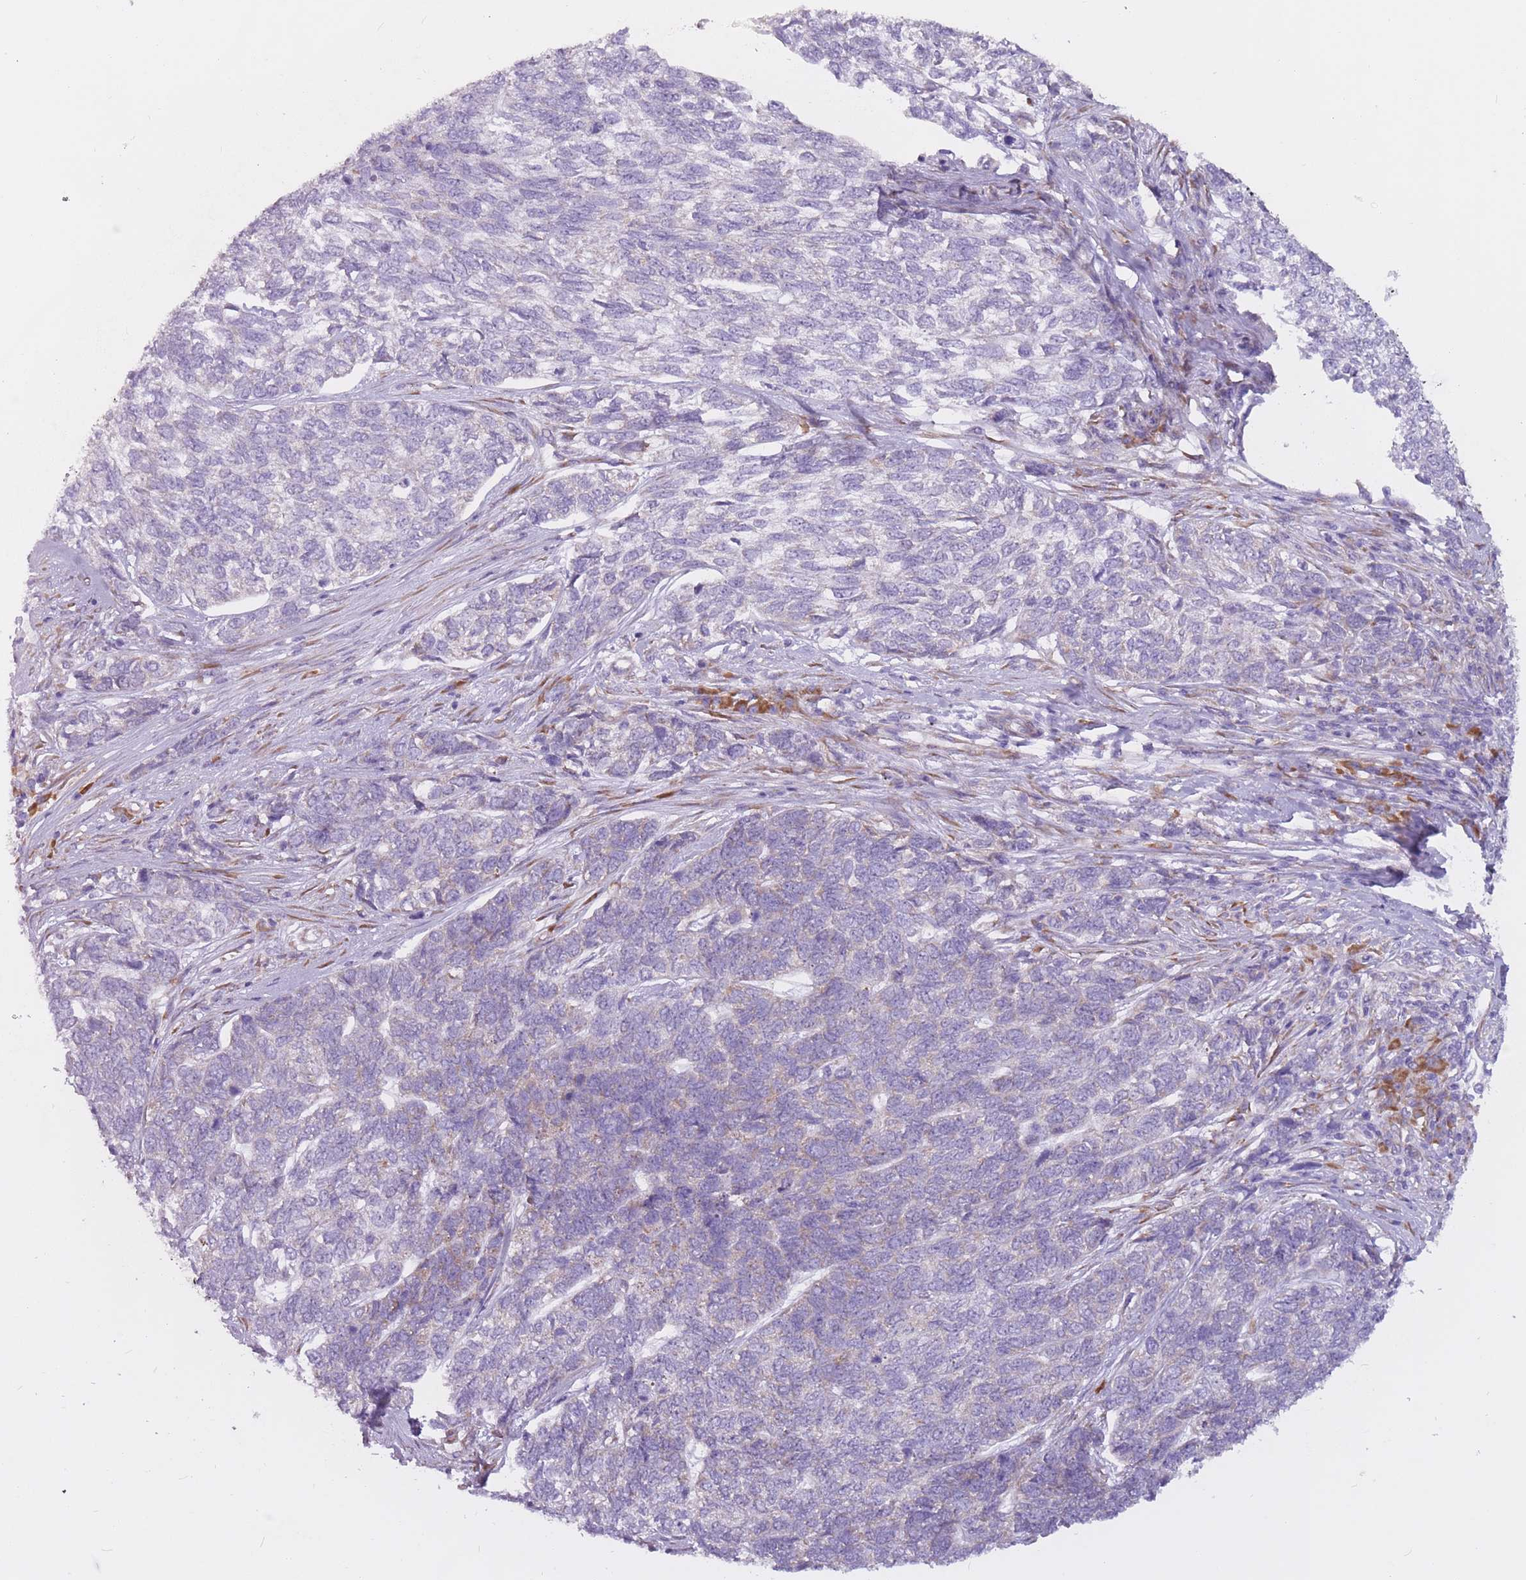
{"staining": {"intensity": "negative", "quantity": "none", "location": "none"}, "tissue": "skin cancer", "cell_type": "Tumor cells", "image_type": "cancer", "snomed": [{"axis": "morphology", "description": "Basal cell carcinoma"}, {"axis": "topography", "description": "Skin"}], "caption": "A histopathology image of basal cell carcinoma (skin) stained for a protein exhibits no brown staining in tumor cells.", "gene": "RPL18", "patient": {"sex": "female", "age": 65}}